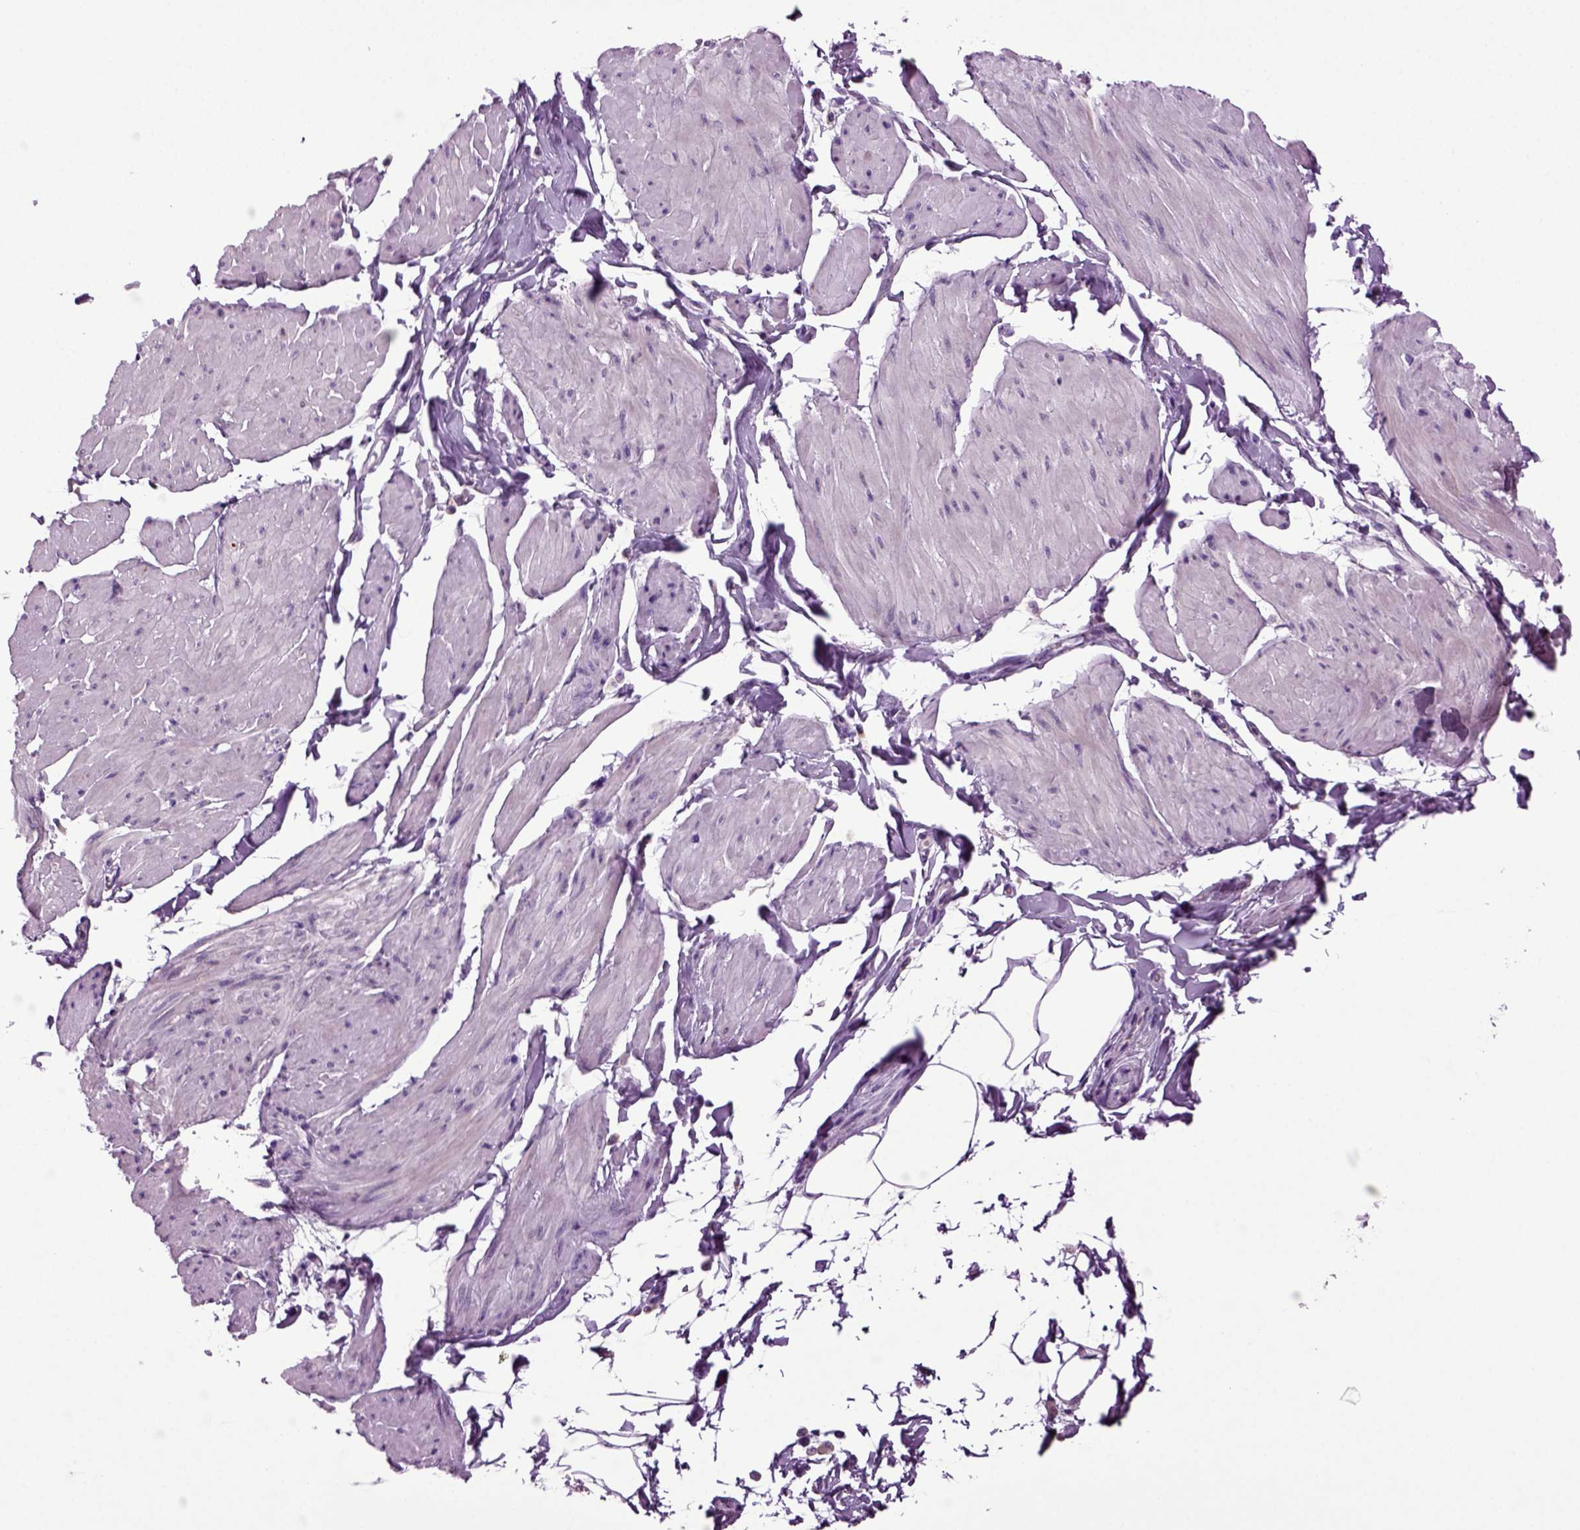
{"staining": {"intensity": "negative", "quantity": "none", "location": "none"}, "tissue": "smooth muscle", "cell_type": "Smooth muscle cells", "image_type": "normal", "snomed": [{"axis": "morphology", "description": "Normal tissue, NOS"}, {"axis": "topography", "description": "Adipose tissue"}, {"axis": "topography", "description": "Smooth muscle"}, {"axis": "topography", "description": "Peripheral nerve tissue"}], "caption": "Immunohistochemistry of benign smooth muscle exhibits no expression in smooth muscle cells.", "gene": "FGF11", "patient": {"sex": "male", "age": 83}}